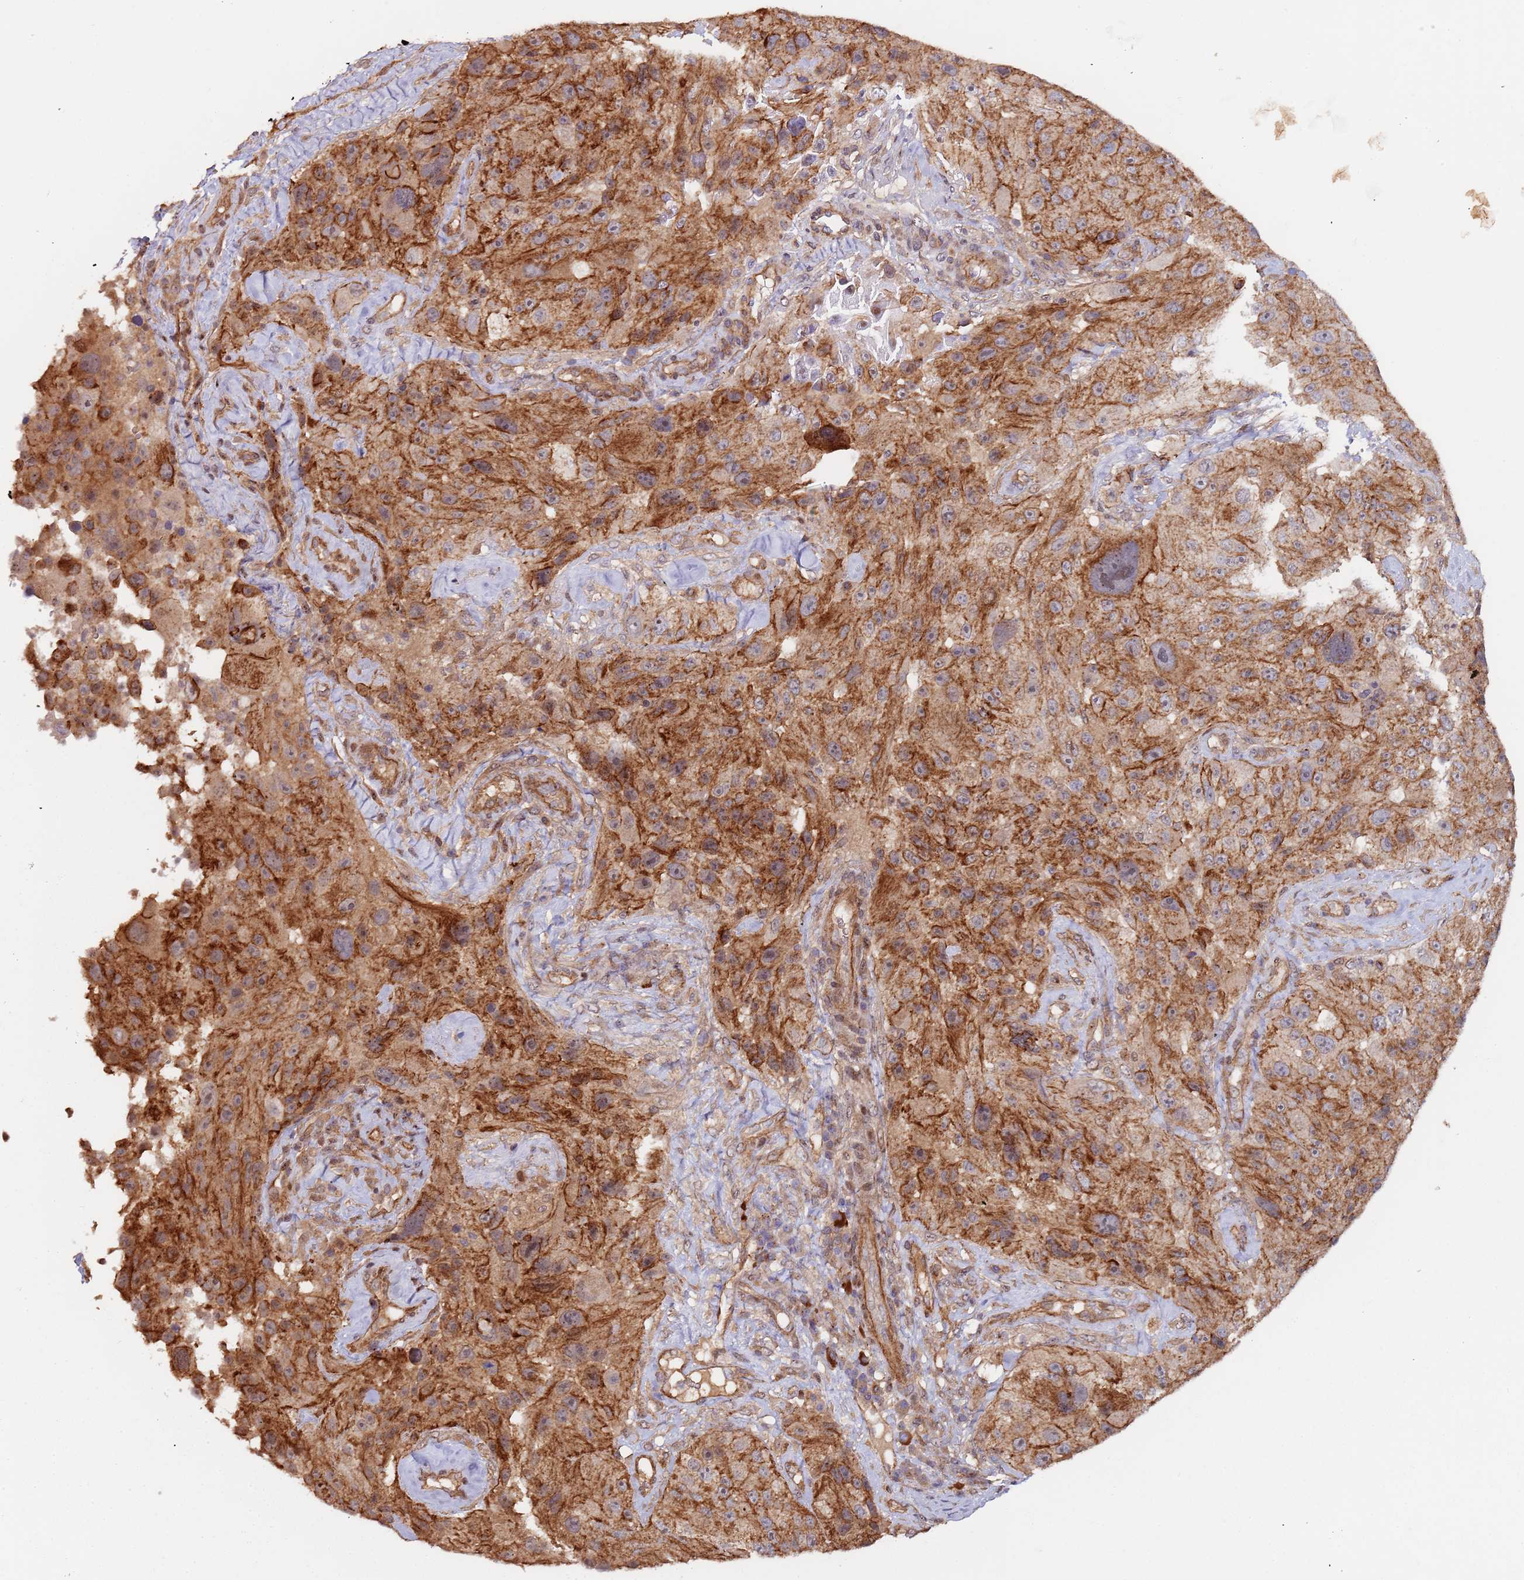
{"staining": {"intensity": "strong", "quantity": ">75%", "location": "cytoplasmic/membranous"}, "tissue": "melanoma", "cell_type": "Tumor cells", "image_type": "cancer", "snomed": [{"axis": "morphology", "description": "Malignant melanoma, Metastatic site"}, {"axis": "topography", "description": "Lymph node"}], "caption": "Immunohistochemistry (IHC) photomicrograph of neoplastic tissue: melanoma stained using immunohistochemistry (IHC) exhibits high levels of strong protein expression localized specifically in the cytoplasmic/membranous of tumor cells, appearing as a cytoplasmic/membranous brown color.", "gene": "KANSL1L", "patient": {"sex": "male", "age": 62}}